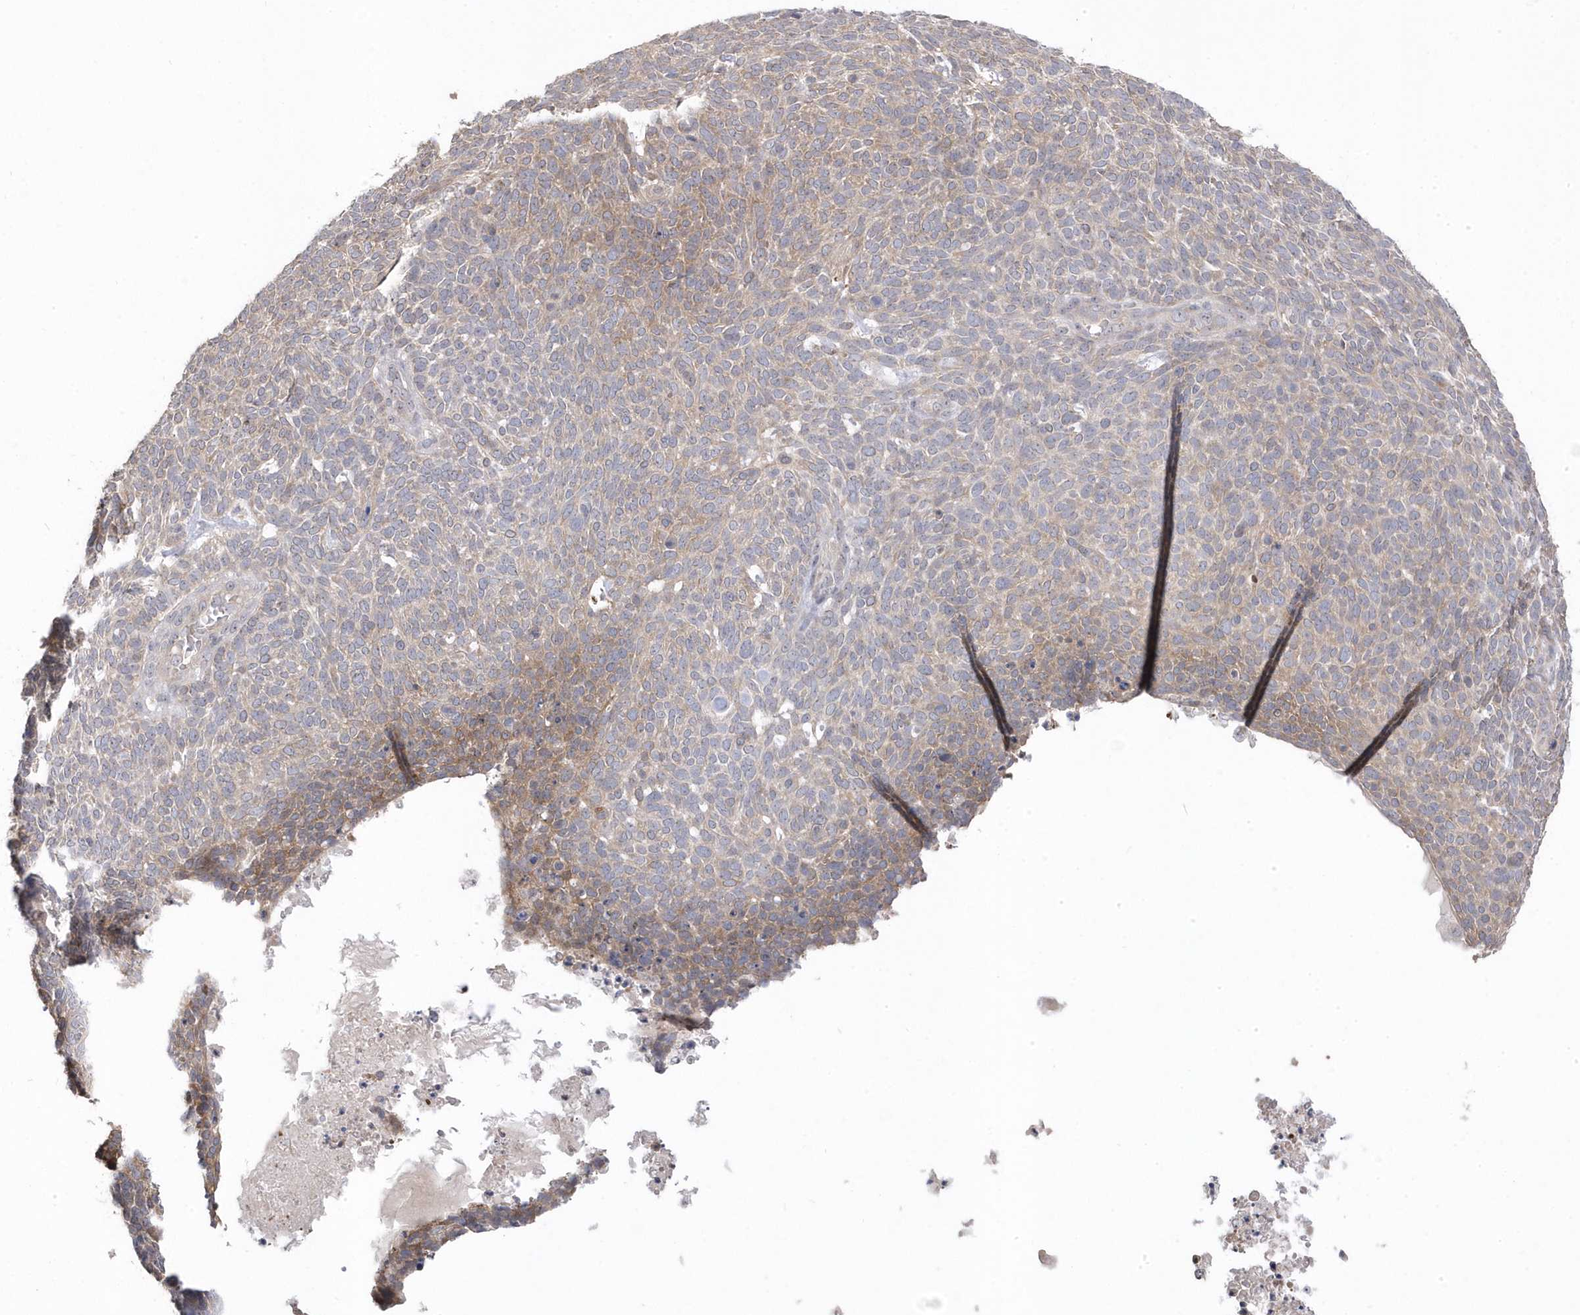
{"staining": {"intensity": "moderate", "quantity": "<25%", "location": "cytoplasmic/membranous"}, "tissue": "skin cancer", "cell_type": "Tumor cells", "image_type": "cancer", "snomed": [{"axis": "morphology", "description": "Squamous cell carcinoma, NOS"}, {"axis": "topography", "description": "Skin"}], "caption": "The histopathology image displays a brown stain indicating the presence of a protein in the cytoplasmic/membranous of tumor cells in skin cancer (squamous cell carcinoma).", "gene": "GTPBP6", "patient": {"sex": "female", "age": 90}}